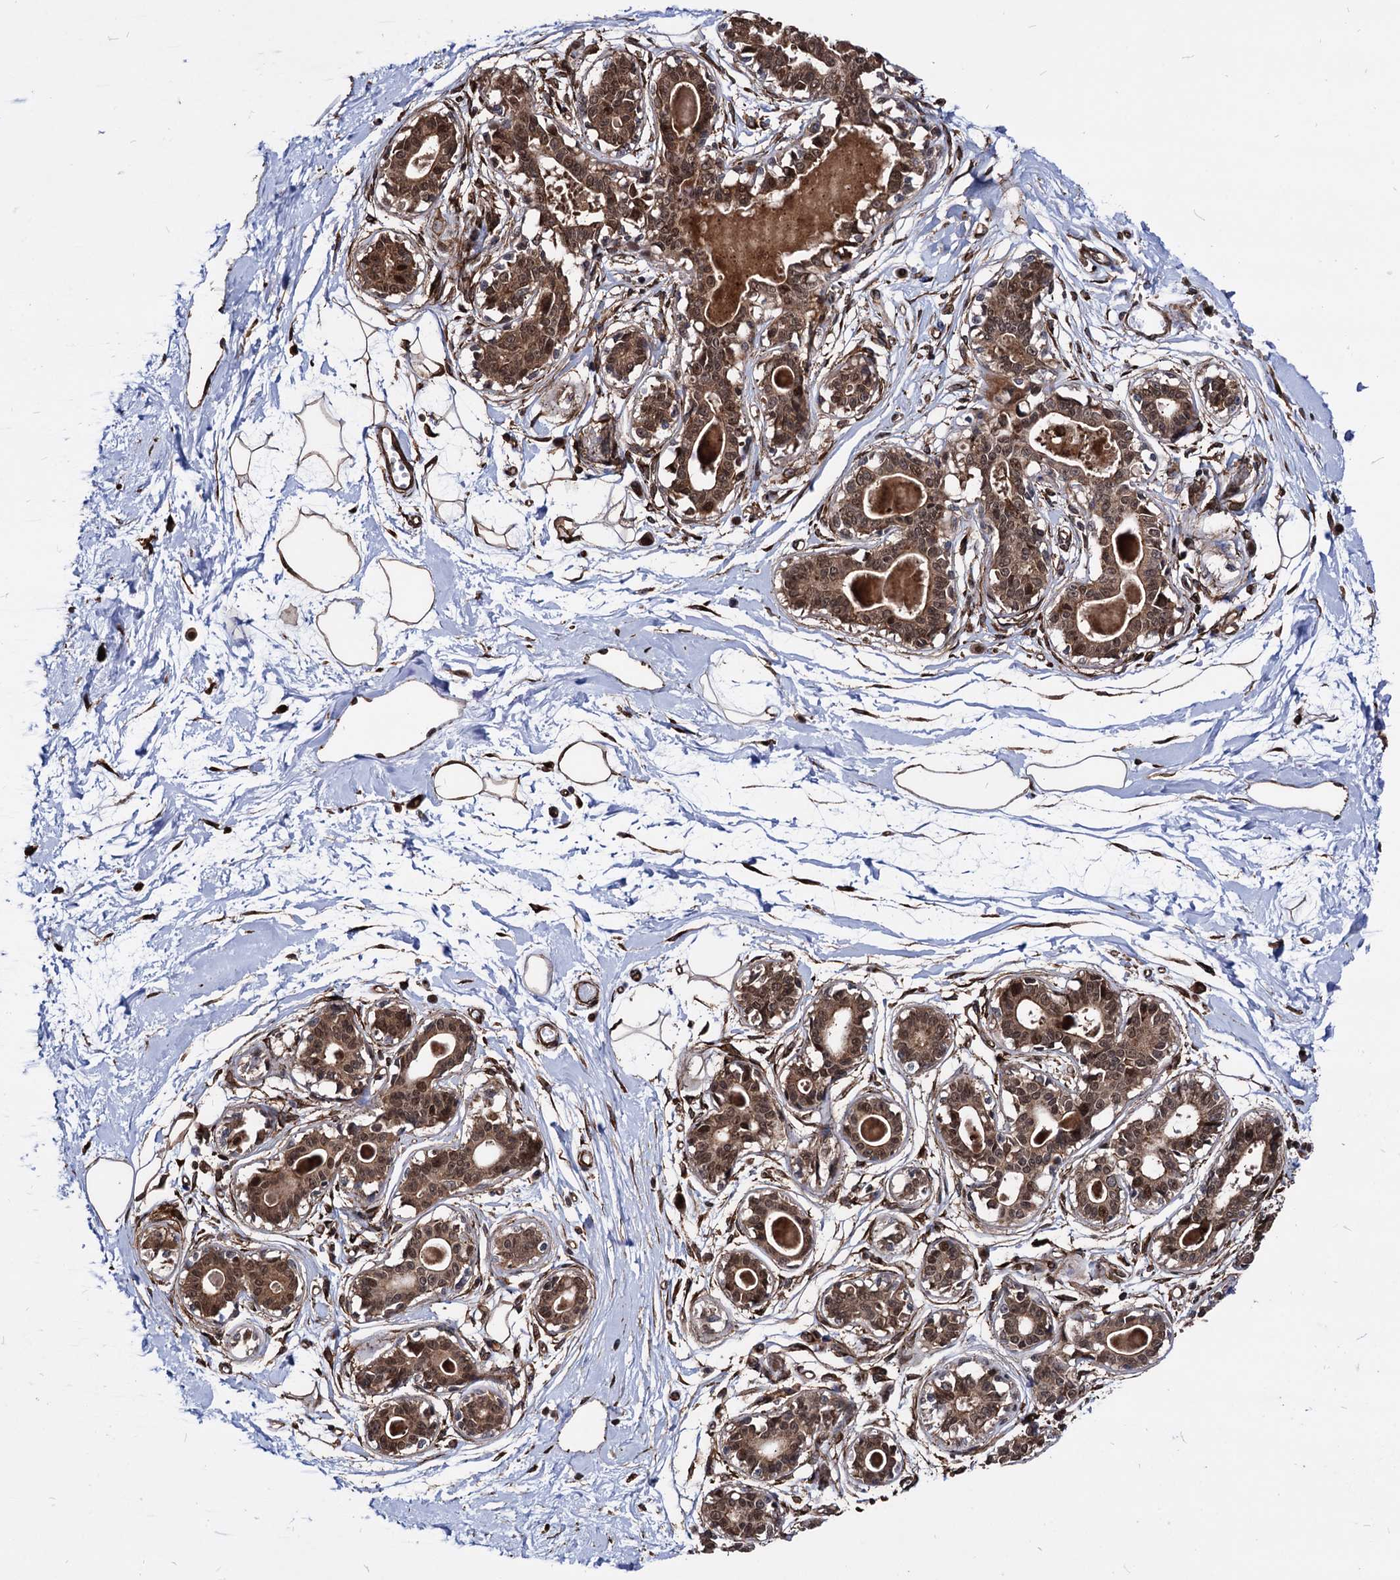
{"staining": {"intensity": "strong", "quantity": ">75%", "location": "nuclear"}, "tissue": "breast", "cell_type": "Adipocytes", "image_type": "normal", "snomed": [{"axis": "morphology", "description": "Normal tissue, NOS"}, {"axis": "topography", "description": "Breast"}], "caption": "Breast stained with DAB (3,3'-diaminobenzidine) immunohistochemistry exhibits high levels of strong nuclear staining in approximately >75% of adipocytes.", "gene": "ANKRD12", "patient": {"sex": "female", "age": 45}}